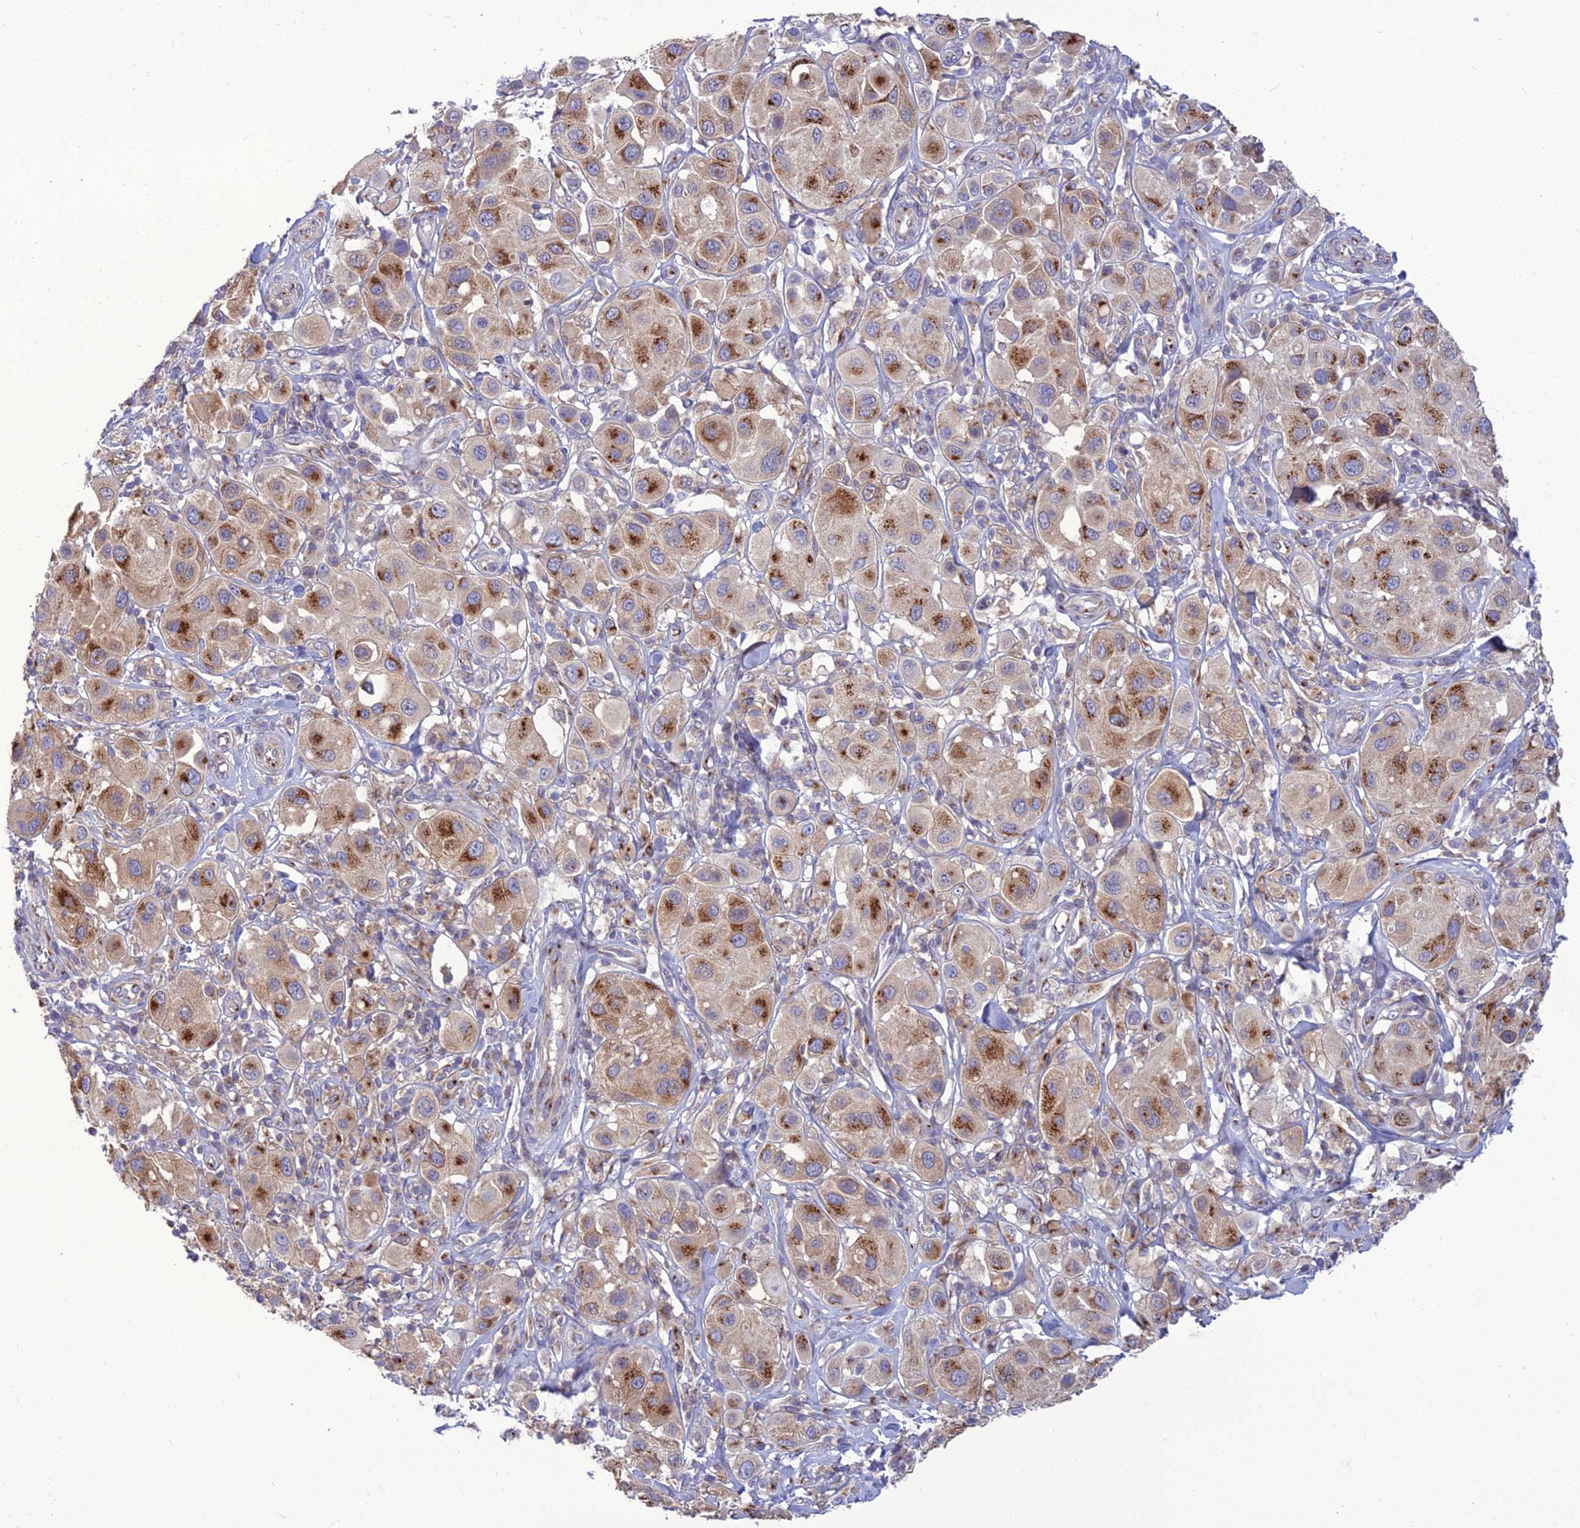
{"staining": {"intensity": "strong", "quantity": "25%-75%", "location": "cytoplasmic/membranous"}, "tissue": "melanoma", "cell_type": "Tumor cells", "image_type": "cancer", "snomed": [{"axis": "morphology", "description": "Malignant melanoma, Metastatic site"}, {"axis": "topography", "description": "Skin"}], "caption": "A high-resolution histopathology image shows IHC staining of malignant melanoma (metastatic site), which reveals strong cytoplasmic/membranous staining in approximately 25%-75% of tumor cells.", "gene": "SPRYD7", "patient": {"sex": "male", "age": 41}}